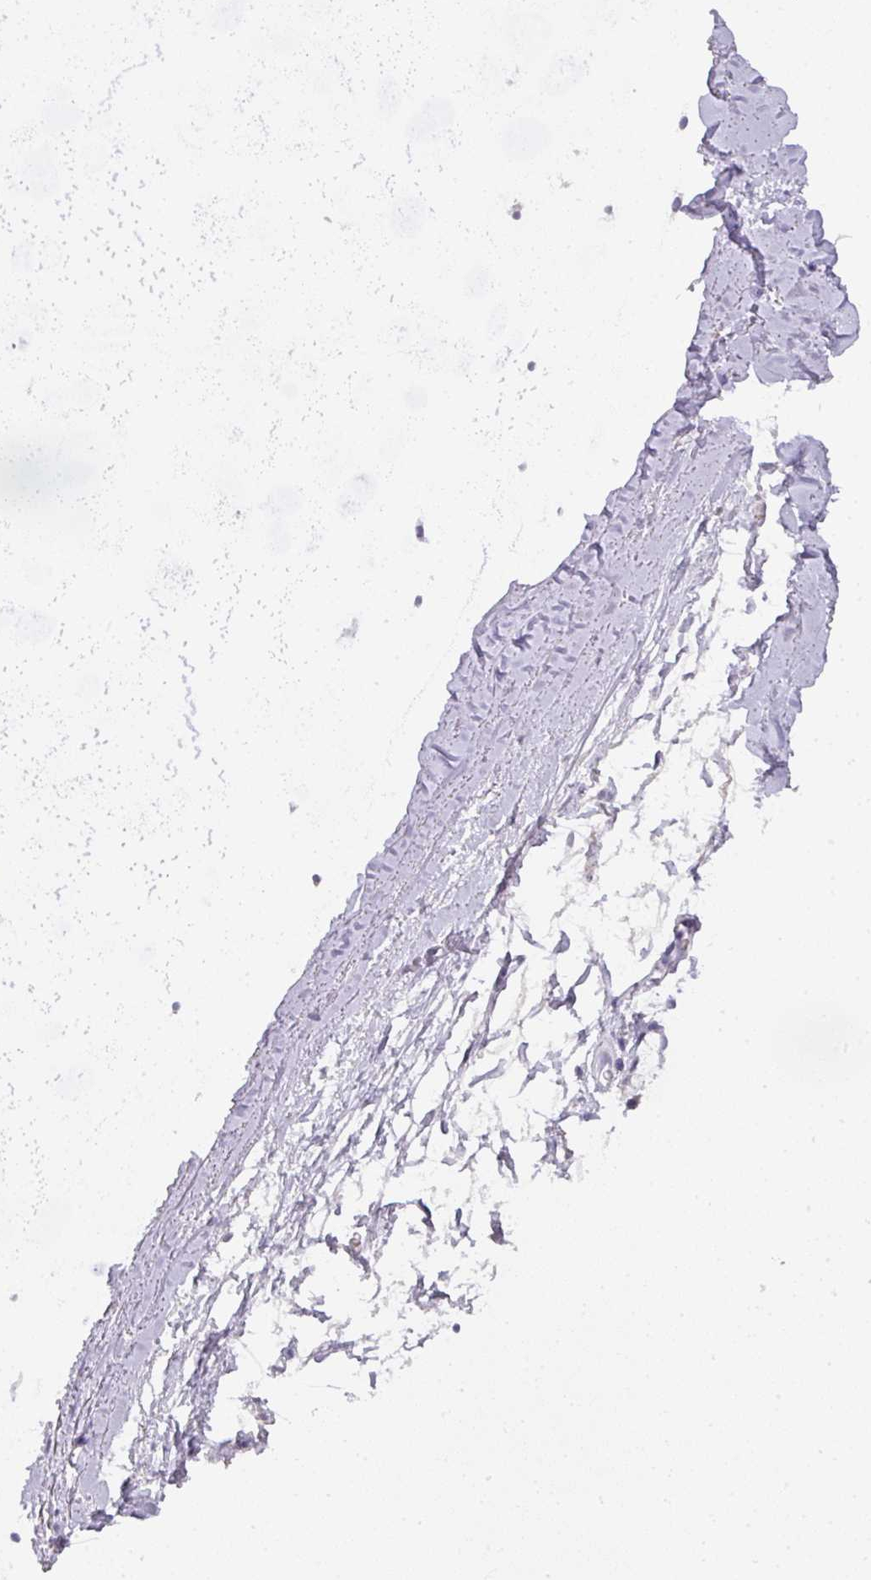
{"staining": {"intensity": "negative", "quantity": "none", "location": "none"}, "tissue": "adipose tissue", "cell_type": "Adipocytes", "image_type": "normal", "snomed": [{"axis": "morphology", "description": "Normal tissue, NOS"}, {"axis": "topography", "description": "Cartilage tissue"}, {"axis": "topography", "description": "Bronchus"}], "caption": "The immunohistochemistry histopathology image has no significant staining in adipocytes of adipose tissue.", "gene": "HHEX", "patient": {"sex": "female", "age": 72}}